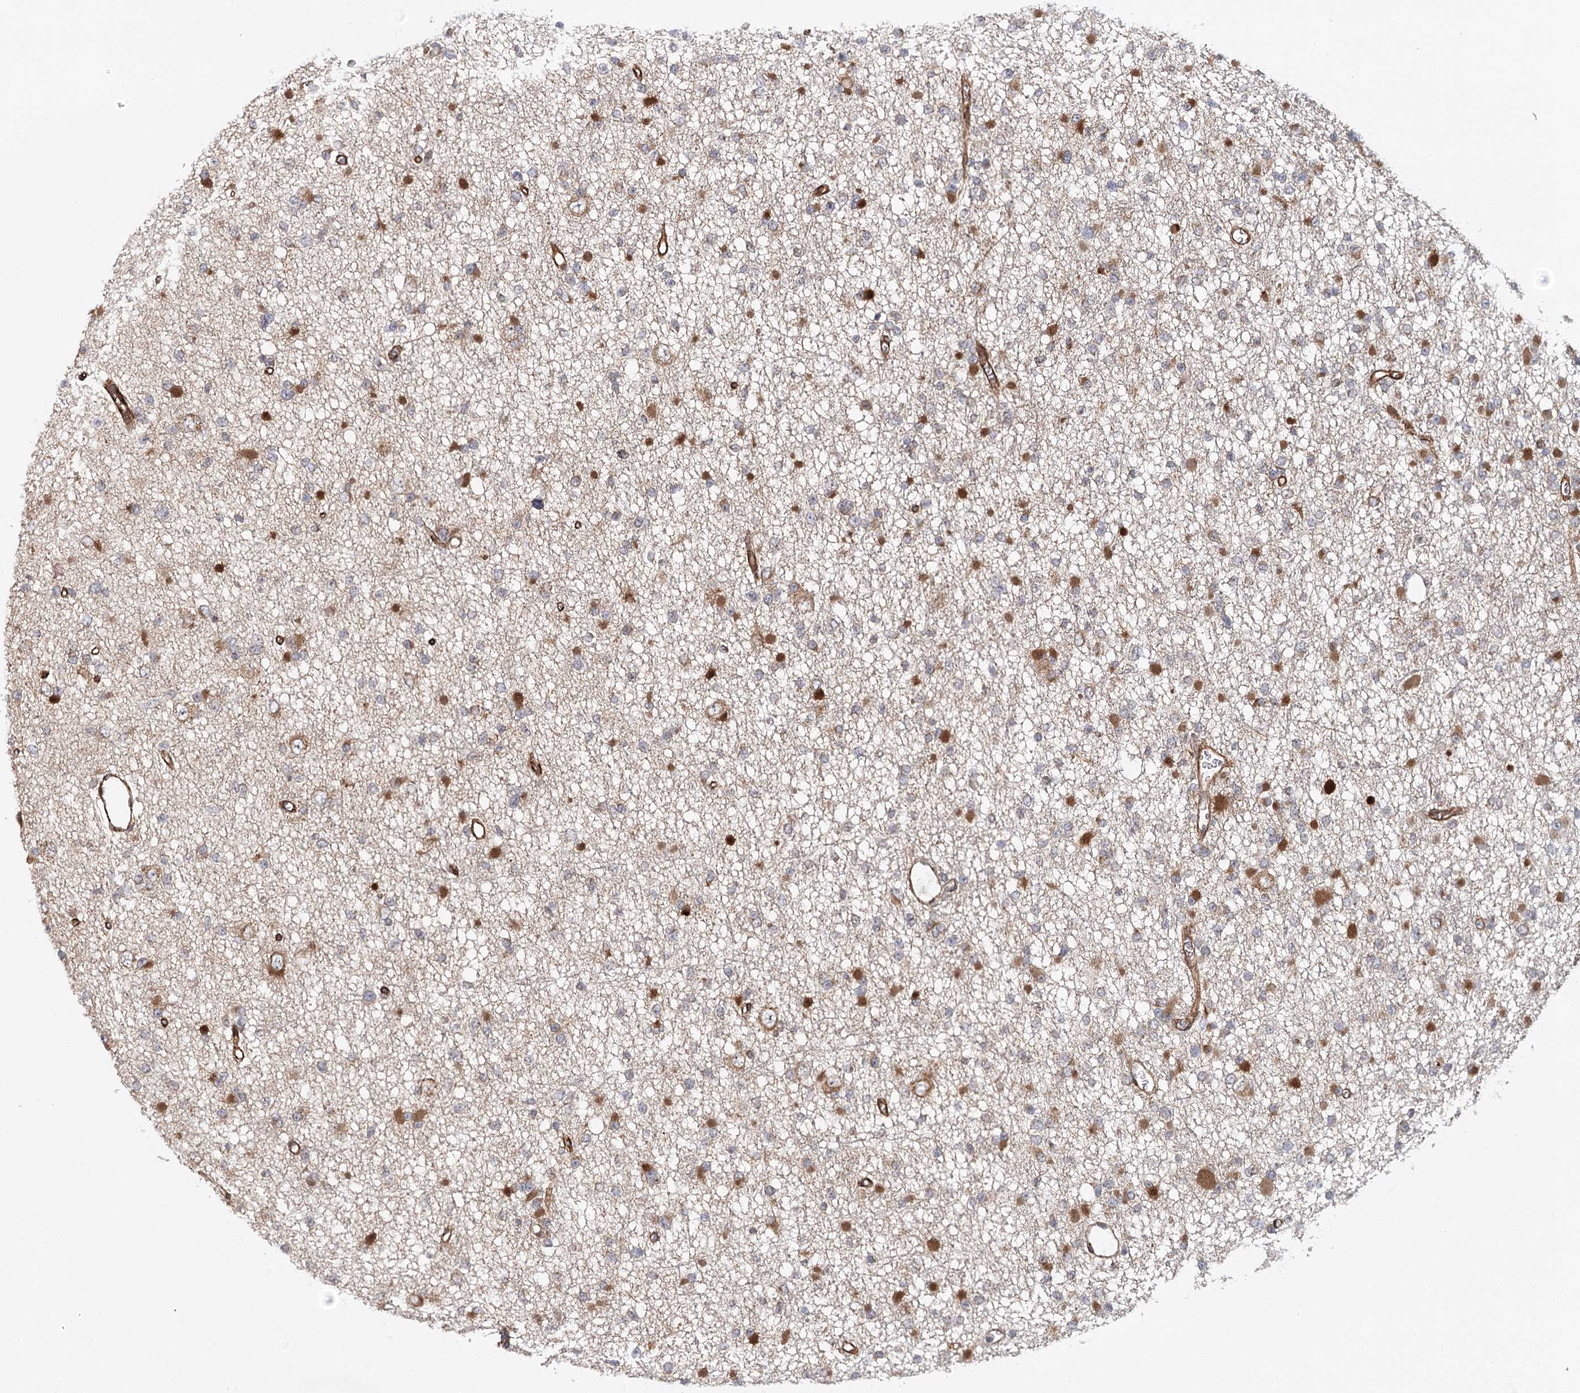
{"staining": {"intensity": "moderate", "quantity": "25%-75%", "location": "cytoplasmic/membranous"}, "tissue": "glioma", "cell_type": "Tumor cells", "image_type": "cancer", "snomed": [{"axis": "morphology", "description": "Glioma, malignant, Low grade"}, {"axis": "topography", "description": "Brain"}], "caption": "Protein expression analysis of low-grade glioma (malignant) shows moderate cytoplasmic/membranous staining in approximately 25%-75% of tumor cells. The staining was performed using DAB, with brown indicating positive protein expression. Nuclei are stained blue with hematoxylin.", "gene": "MKNK1", "patient": {"sex": "female", "age": 22}}